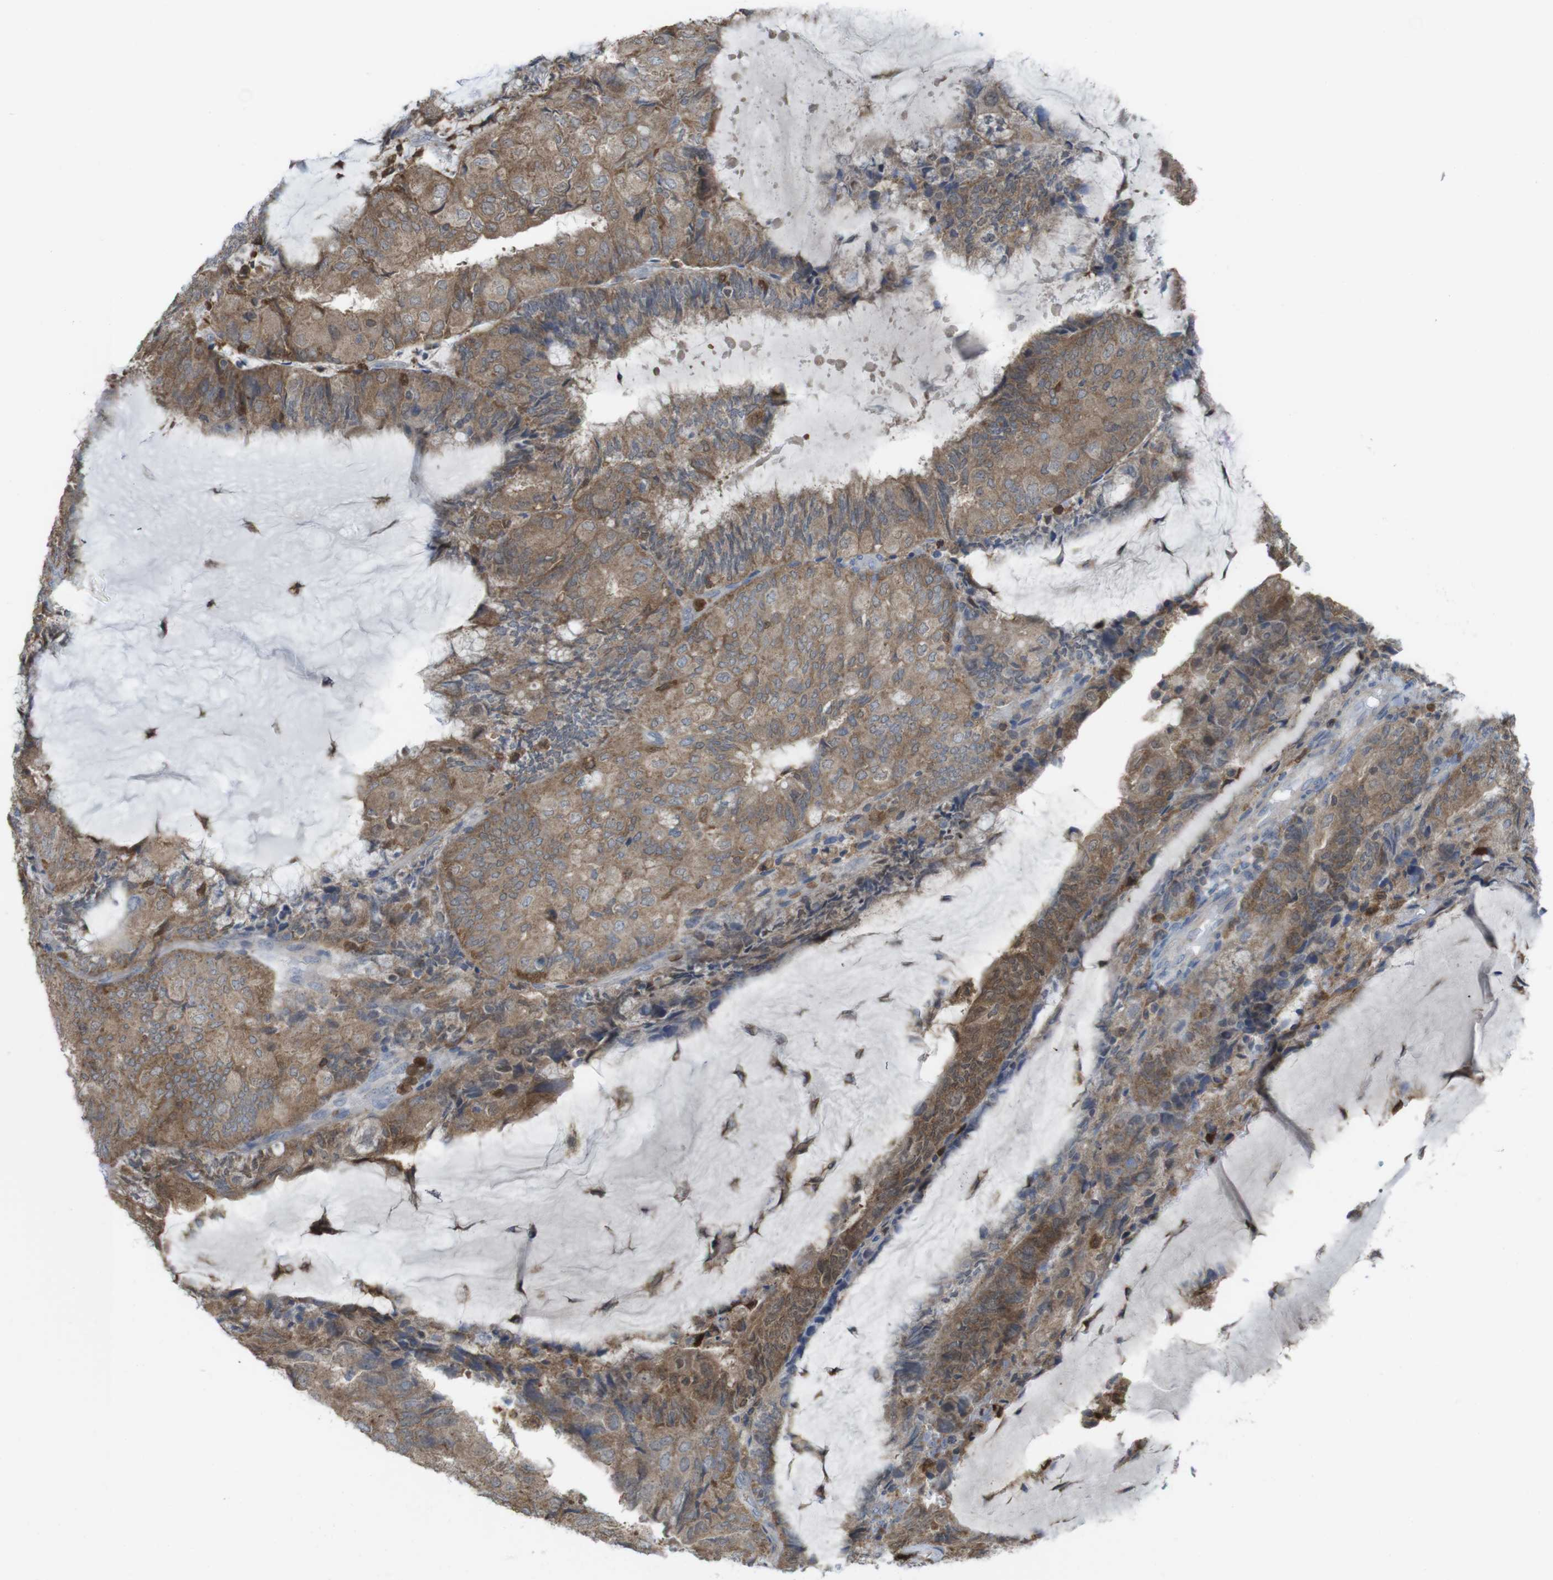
{"staining": {"intensity": "moderate", "quantity": ">75%", "location": "cytoplasmic/membranous"}, "tissue": "endometrial cancer", "cell_type": "Tumor cells", "image_type": "cancer", "snomed": [{"axis": "morphology", "description": "Adenocarcinoma, NOS"}, {"axis": "topography", "description": "Endometrium"}], "caption": "The immunohistochemical stain highlights moderate cytoplasmic/membranous expression in tumor cells of endometrial cancer tissue. (Brightfield microscopy of DAB IHC at high magnification).", "gene": "PRKCD", "patient": {"sex": "female", "age": 81}}